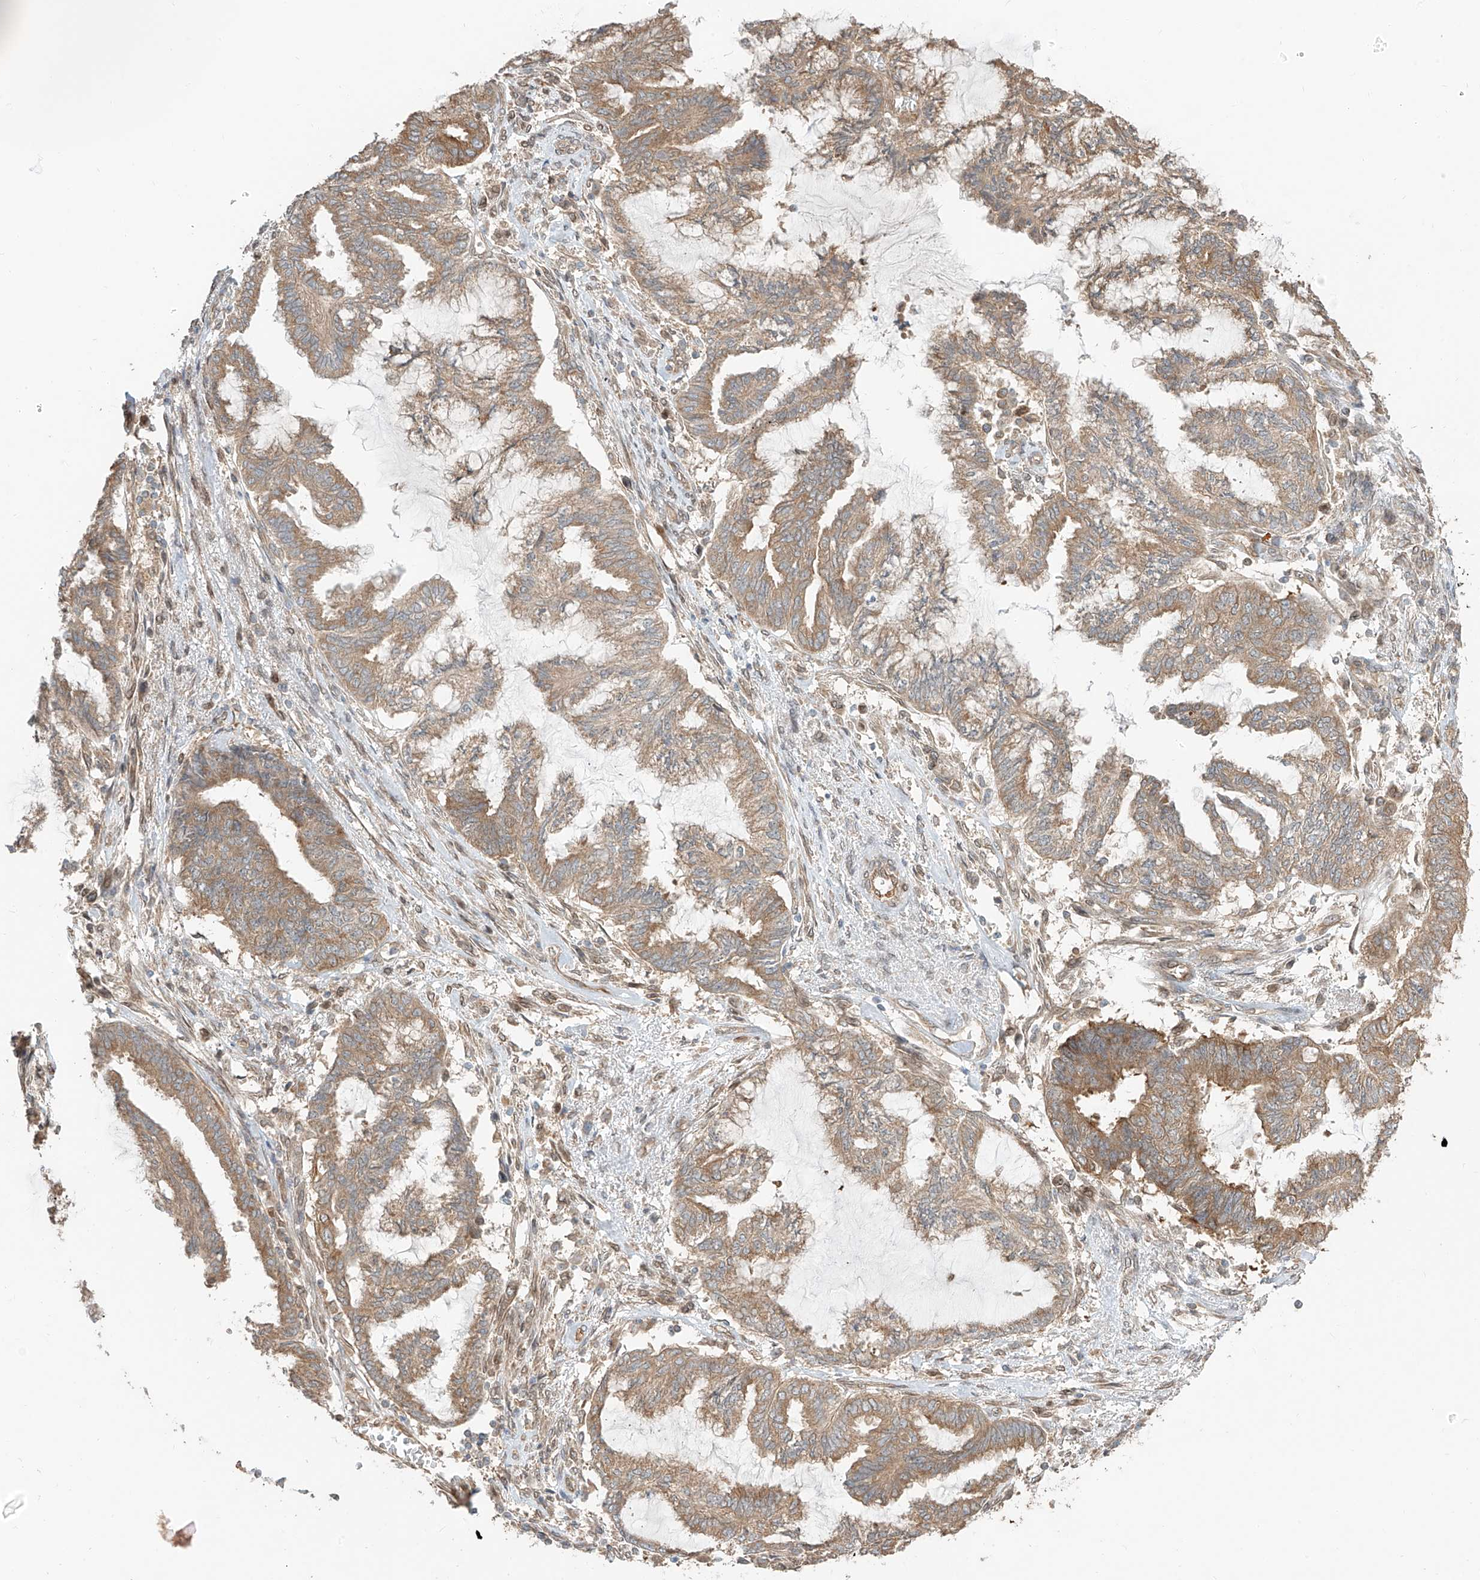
{"staining": {"intensity": "moderate", "quantity": ">75%", "location": "cytoplasmic/membranous"}, "tissue": "endometrial cancer", "cell_type": "Tumor cells", "image_type": "cancer", "snomed": [{"axis": "morphology", "description": "Adenocarcinoma, NOS"}, {"axis": "topography", "description": "Endometrium"}], "caption": "There is medium levels of moderate cytoplasmic/membranous positivity in tumor cells of endometrial cancer (adenocarcinoma), as demonstrated by immunohistochemical staining (brown color).", "gene": "CEP162", "patient": {"sex": "female", "age": 86}}